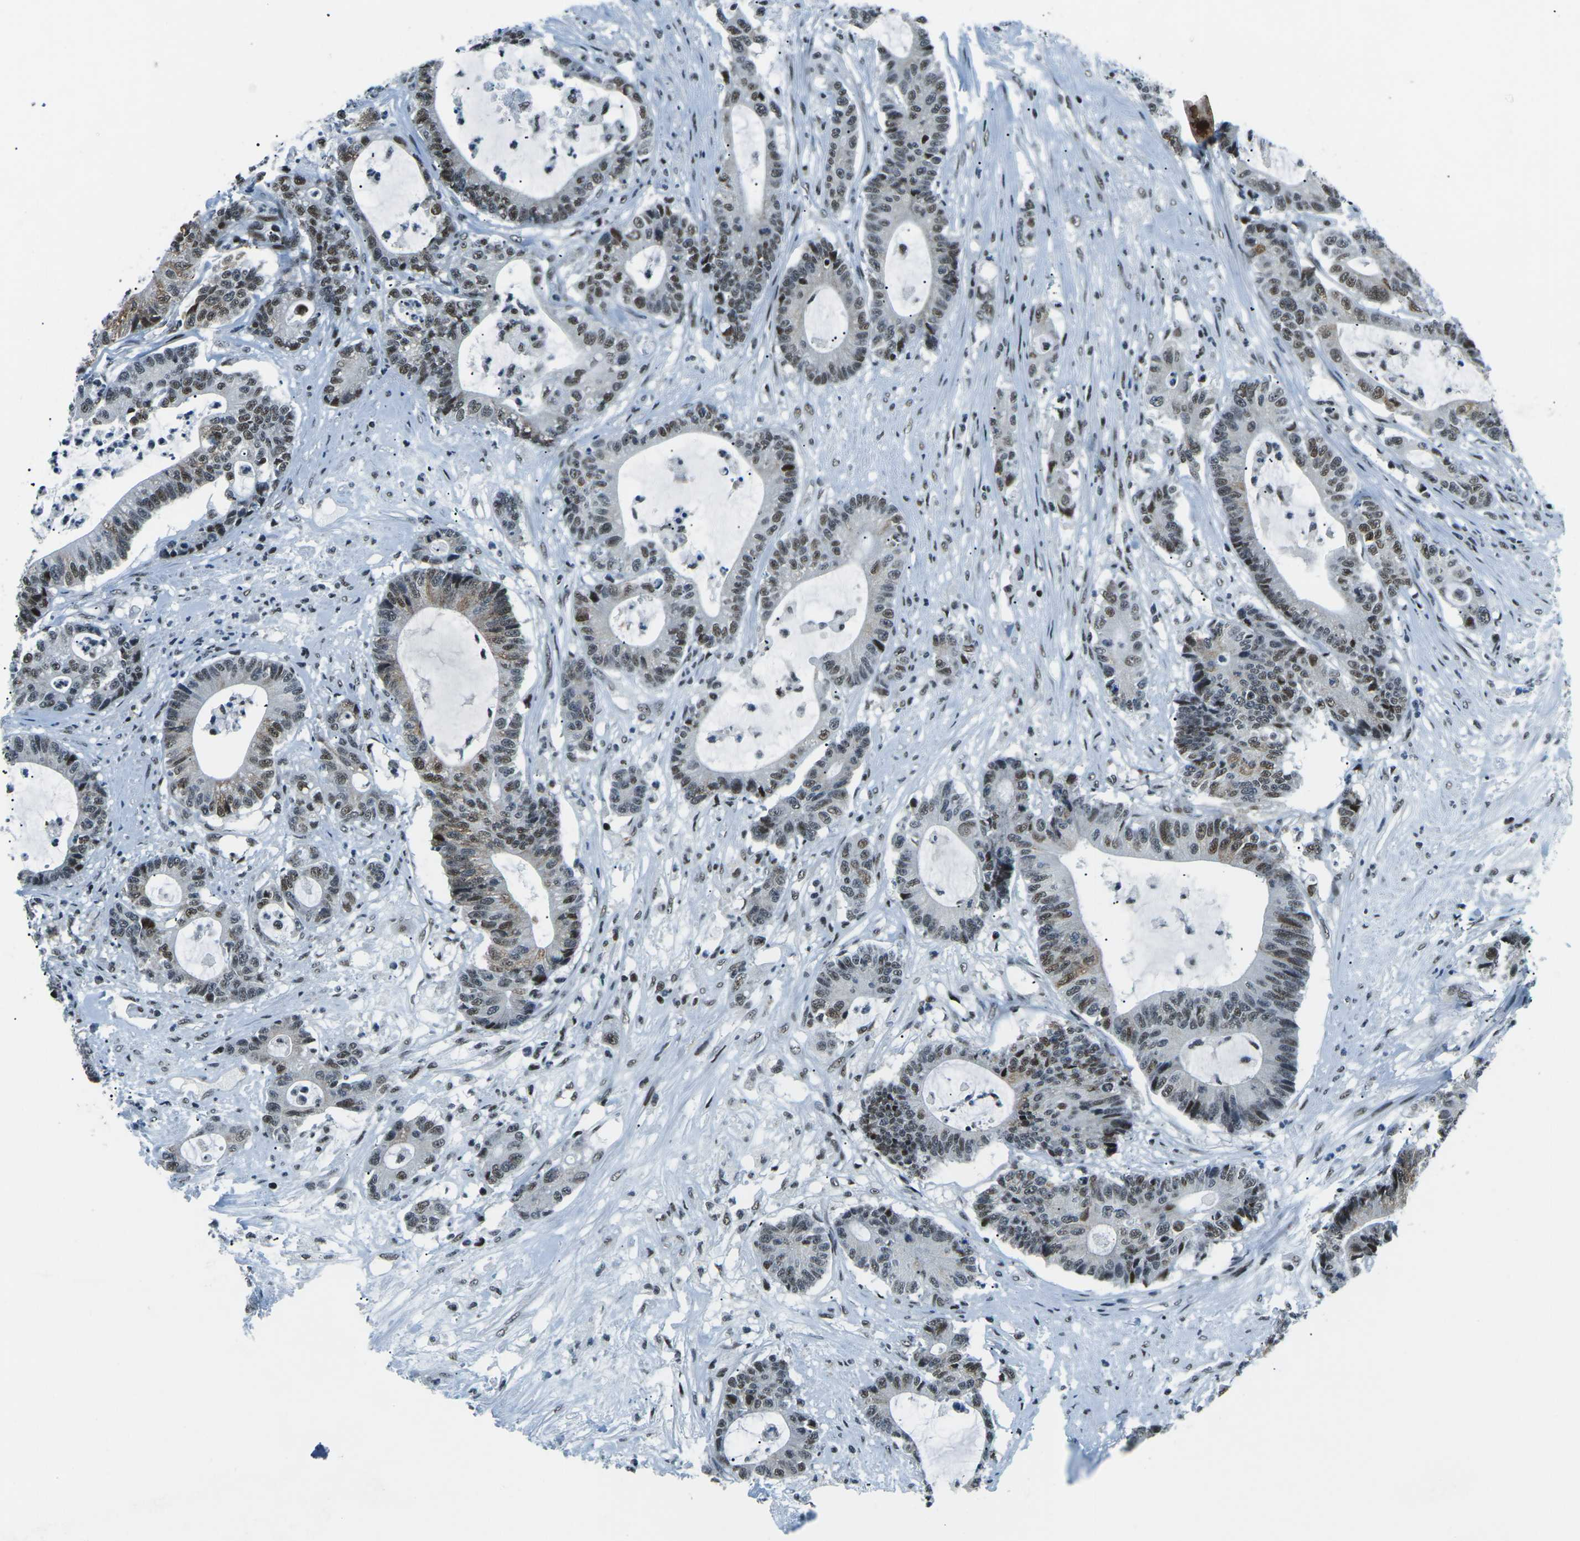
{"staining": {"intensity": "moderate", "quantity": ">75%", "location": "nuclear"}, "tissue": "colorectal cancer", "cell_type": "Tumor cells", "image_type": "cancer", "snomed": [{"axis": "morphology", "description": "Adenocarcinoma, NOS"}, {"axis": "topography", "description": "Colon"}], "caption": "Adenocarcinoma (colorectal) was stained to show a protein in brown. There is medium levels of moderate nuclear positivity in about >75% of tumor cells.", "gene": "RBL2", "patient": {"sex": "female", "age": 84}}